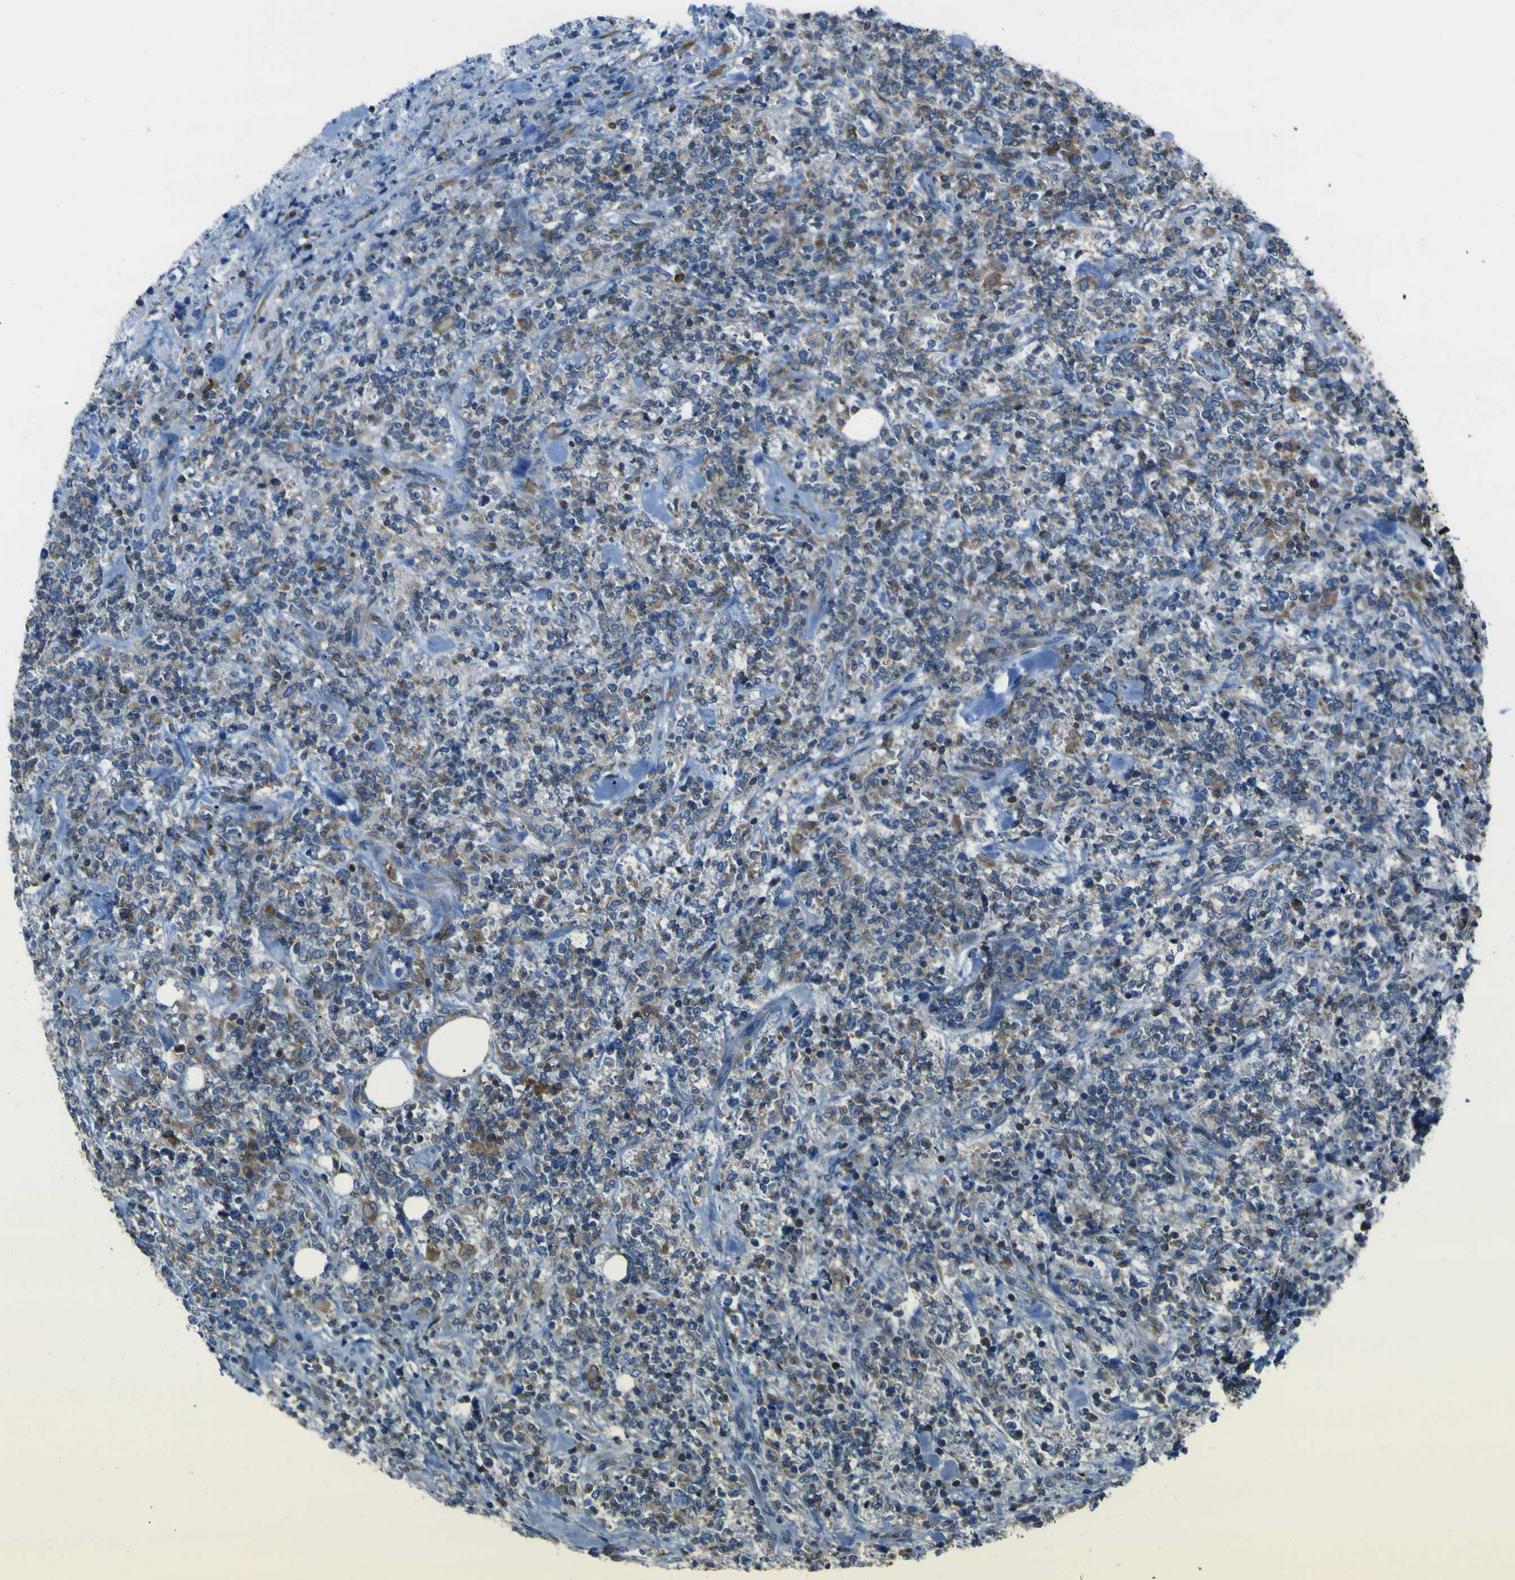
{"staining": {"intensity": "moderate", "quantity": "25%-75%", "location": "cytoplasmic/membranous"}, "tissue": "lymphoma", "cell_type": "Tumor cells", "image_type": "cancer", "snomed": [{"axis": "morphology", "description": "Malignant lymphoma, non-Hodgkin's type, High grade"}, {"axis": "topography", "description": "Soft tissue"}], "caption": "About 25%-75% of tumor cells in human high-grade malignant lymphoma, non-Hodgkin's type display moderate cytoplasmic/membranous protein positivity as visualized by brown immunohistochemical staining.", "gene": "STIM1", "patient": {"sex": "male", "age": 18}}